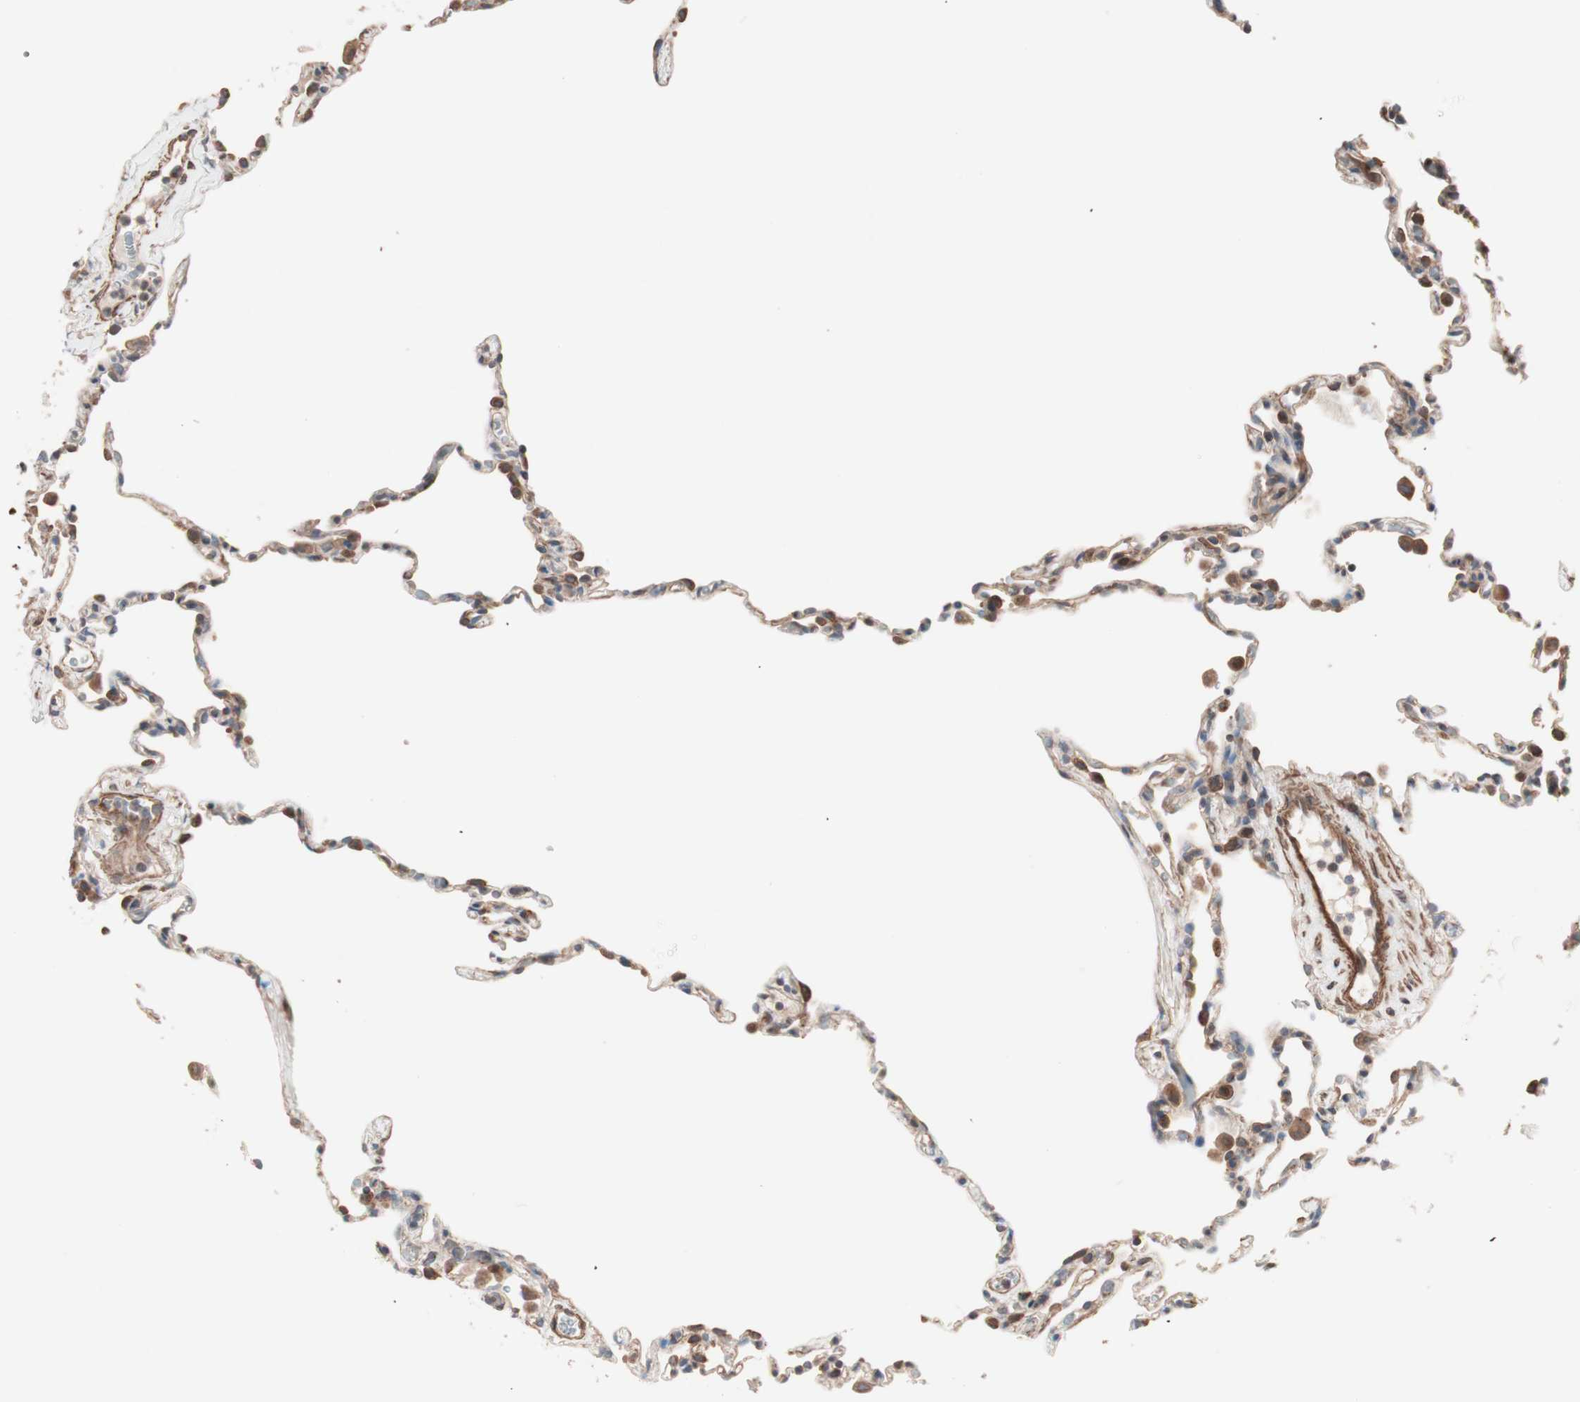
{"staining": {"intensity": "weak", "quantity": "25%-75%", "location": "cytoplasmic/membranous"}, "tissue": "lung", "cell_type": "Alveolar cells", "image_type": "normal", "snomed": [{"axis": "morphology", "description": "Normal tissue, NOS"}, {"axis": "topography", "description": "Lung"}], "caption": "Alveolar cells demonstrate weak cytoplasmic/membranous staining in approximately 25%-75% of cells in normal lung. Immunohistochemistry (ihc) stains the protein in brown and the nuclei are stained blue.", "gene": "ALG5", "patient": {"sex": "male", "age": 59}}